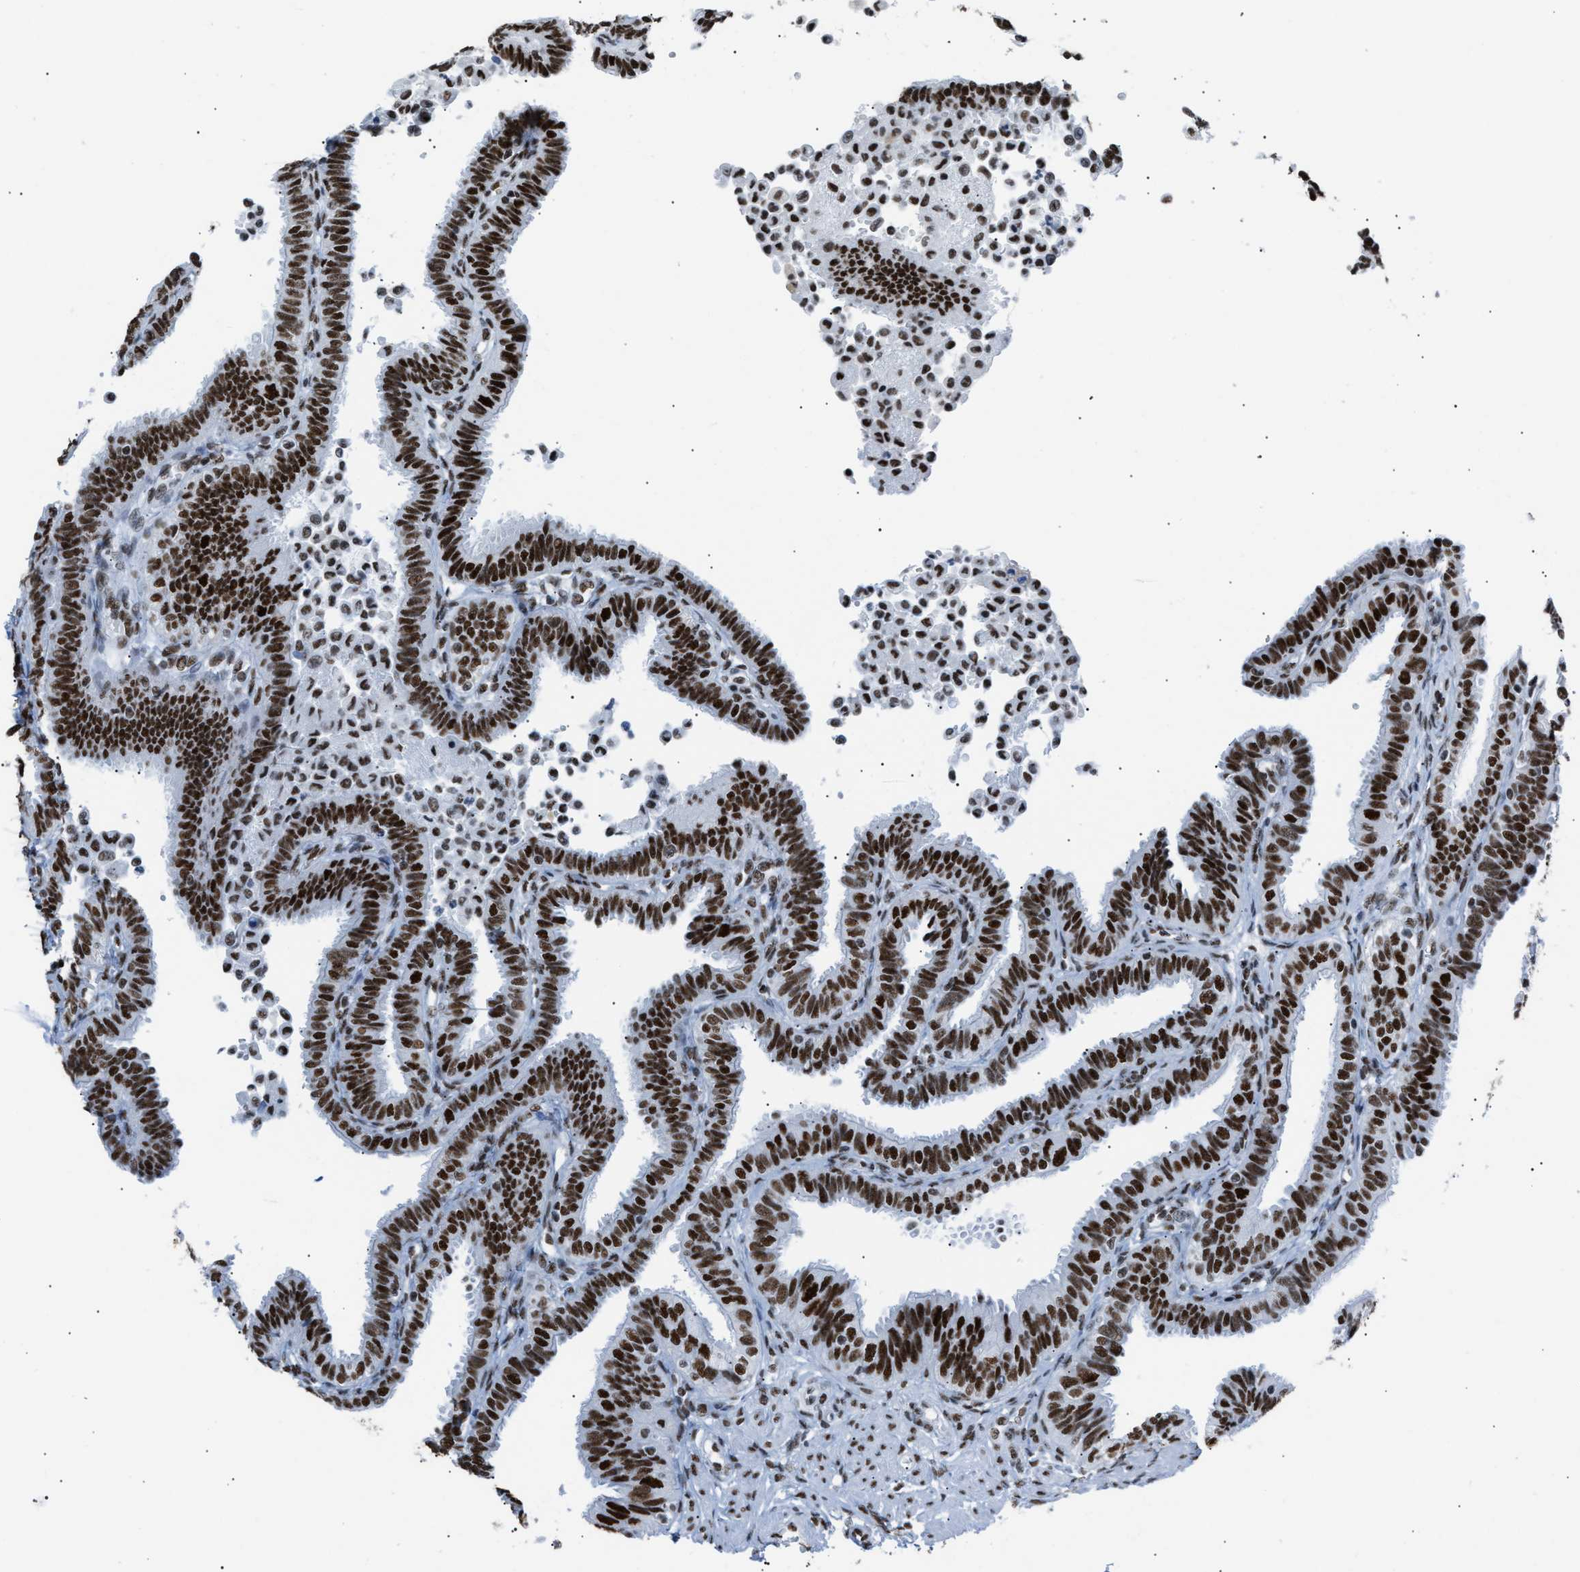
{"staining": {"intensity": "strong", "quantity": ">75%", "location": "nuclear"}, "tissue": "fallopian tube", "cell_type": "Glandular cells", "image_type": "normal", "snomed": [{"axis": "morphology", "description": "Normal tissue, NOS"}, {"axis": "topography", "description": "Fallopian tube"}, {"axis": "topography", "description": "Placenta"}], "caption": "IHC image of unremarkable fallopian tube: human fallopian tube stained using immunohistochemistry (IHC) exhibits high levels of strong protein expression localized specifically in the nuclear of glandular cells, appearing as a nuclear brown color.", "gene": "CCAR2", "patient": {"sex": "female", "age": 34}}